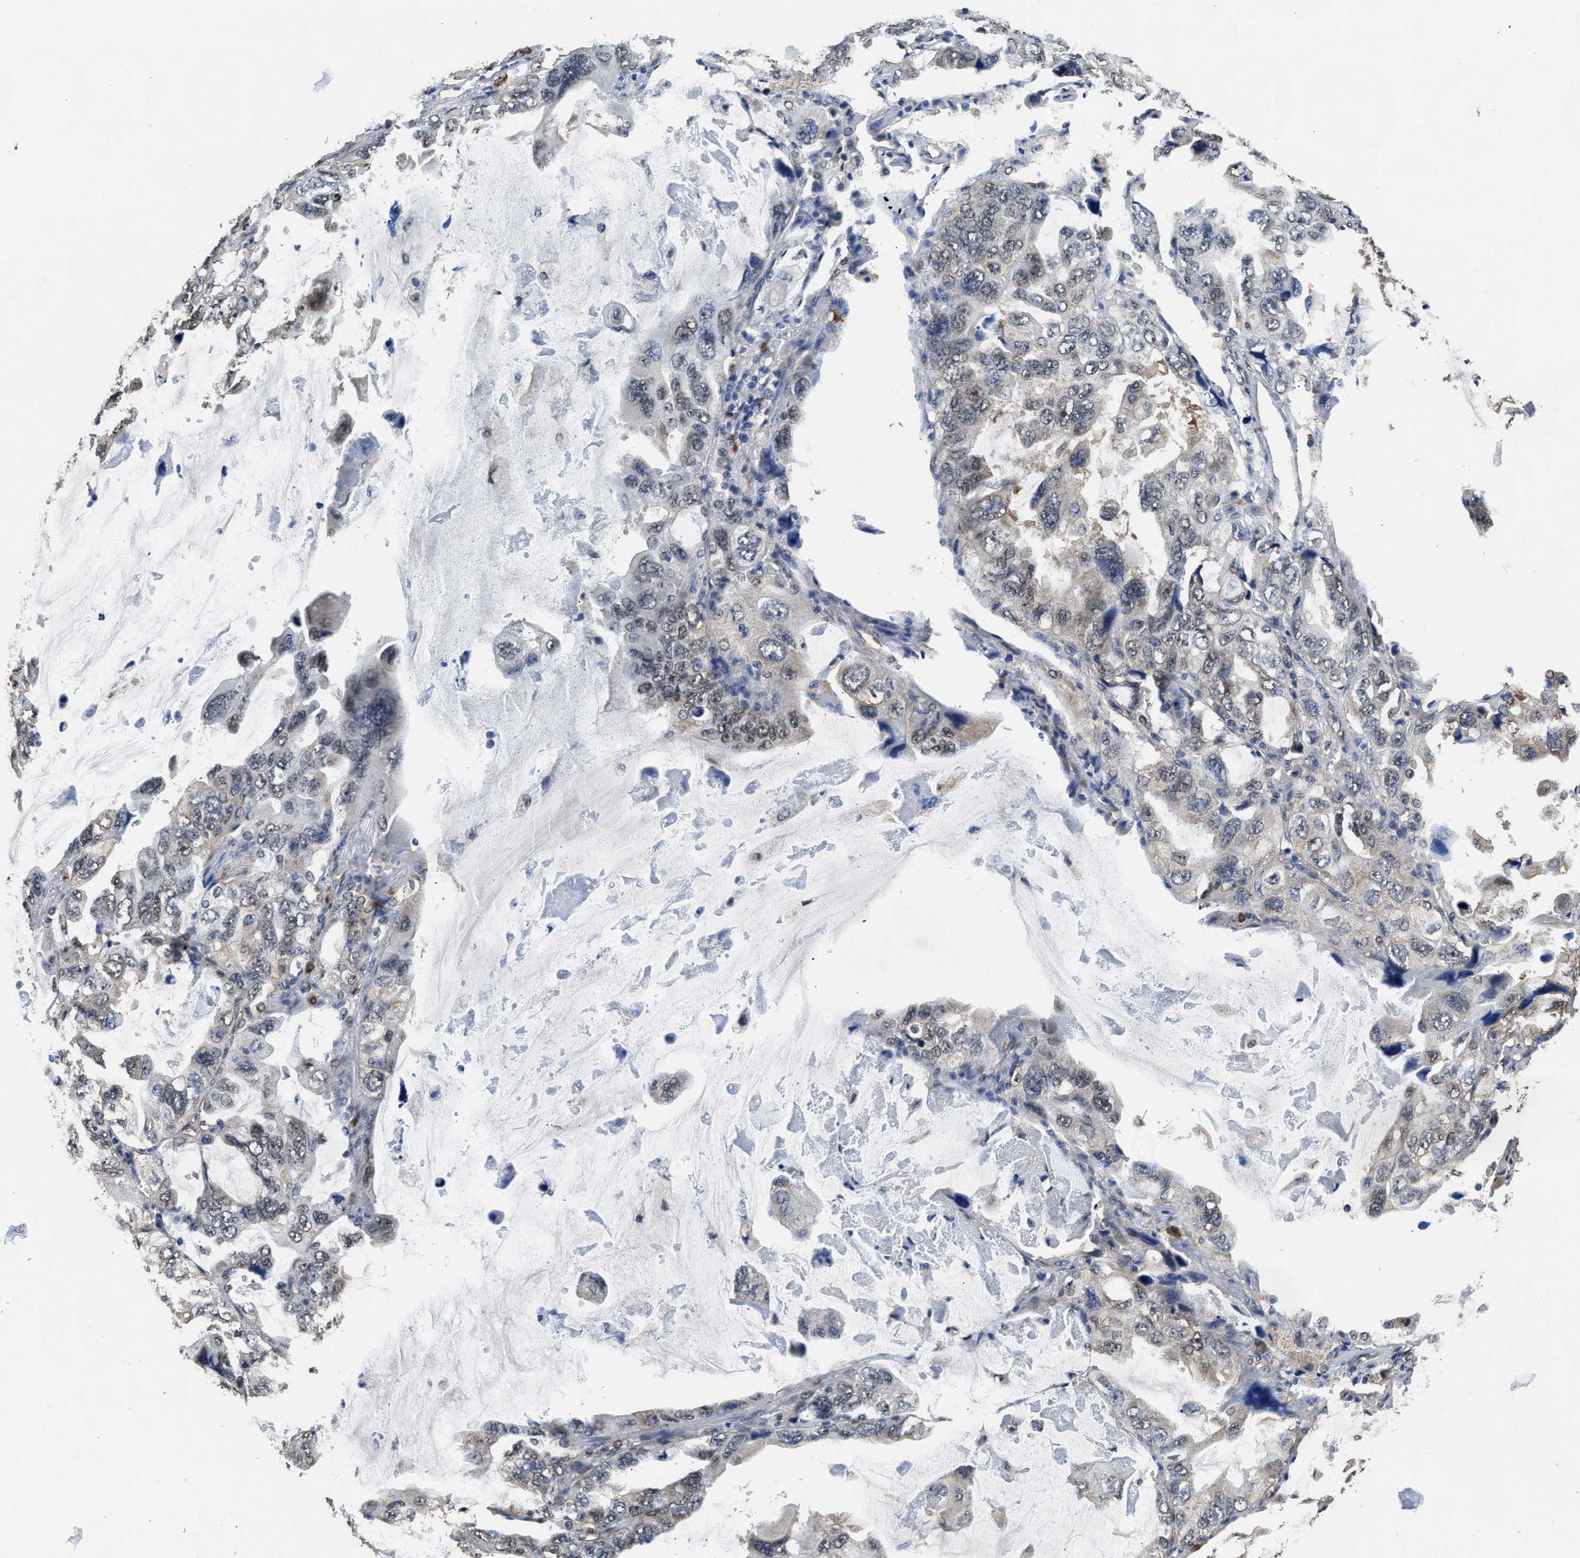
{"staining": {"intensity": "weak", "quantity": "<25%", "location": "nuclear"}, "tissue": "lung cancer", "cell_type": "Tumor cells", "image_type": "cancer", "snomed": [{"axis": "morphology", "description": "Squamous cell carcinoma, NOS"}, {"axis": "topography", "description": "Lung"}], "caption": "A histopathology image of human lung cancer (squamous cell carcinoma) is negative for staining in tumor cells.", "gene": "YWHAE", "patient": {"sex": "female", "age": 73}}